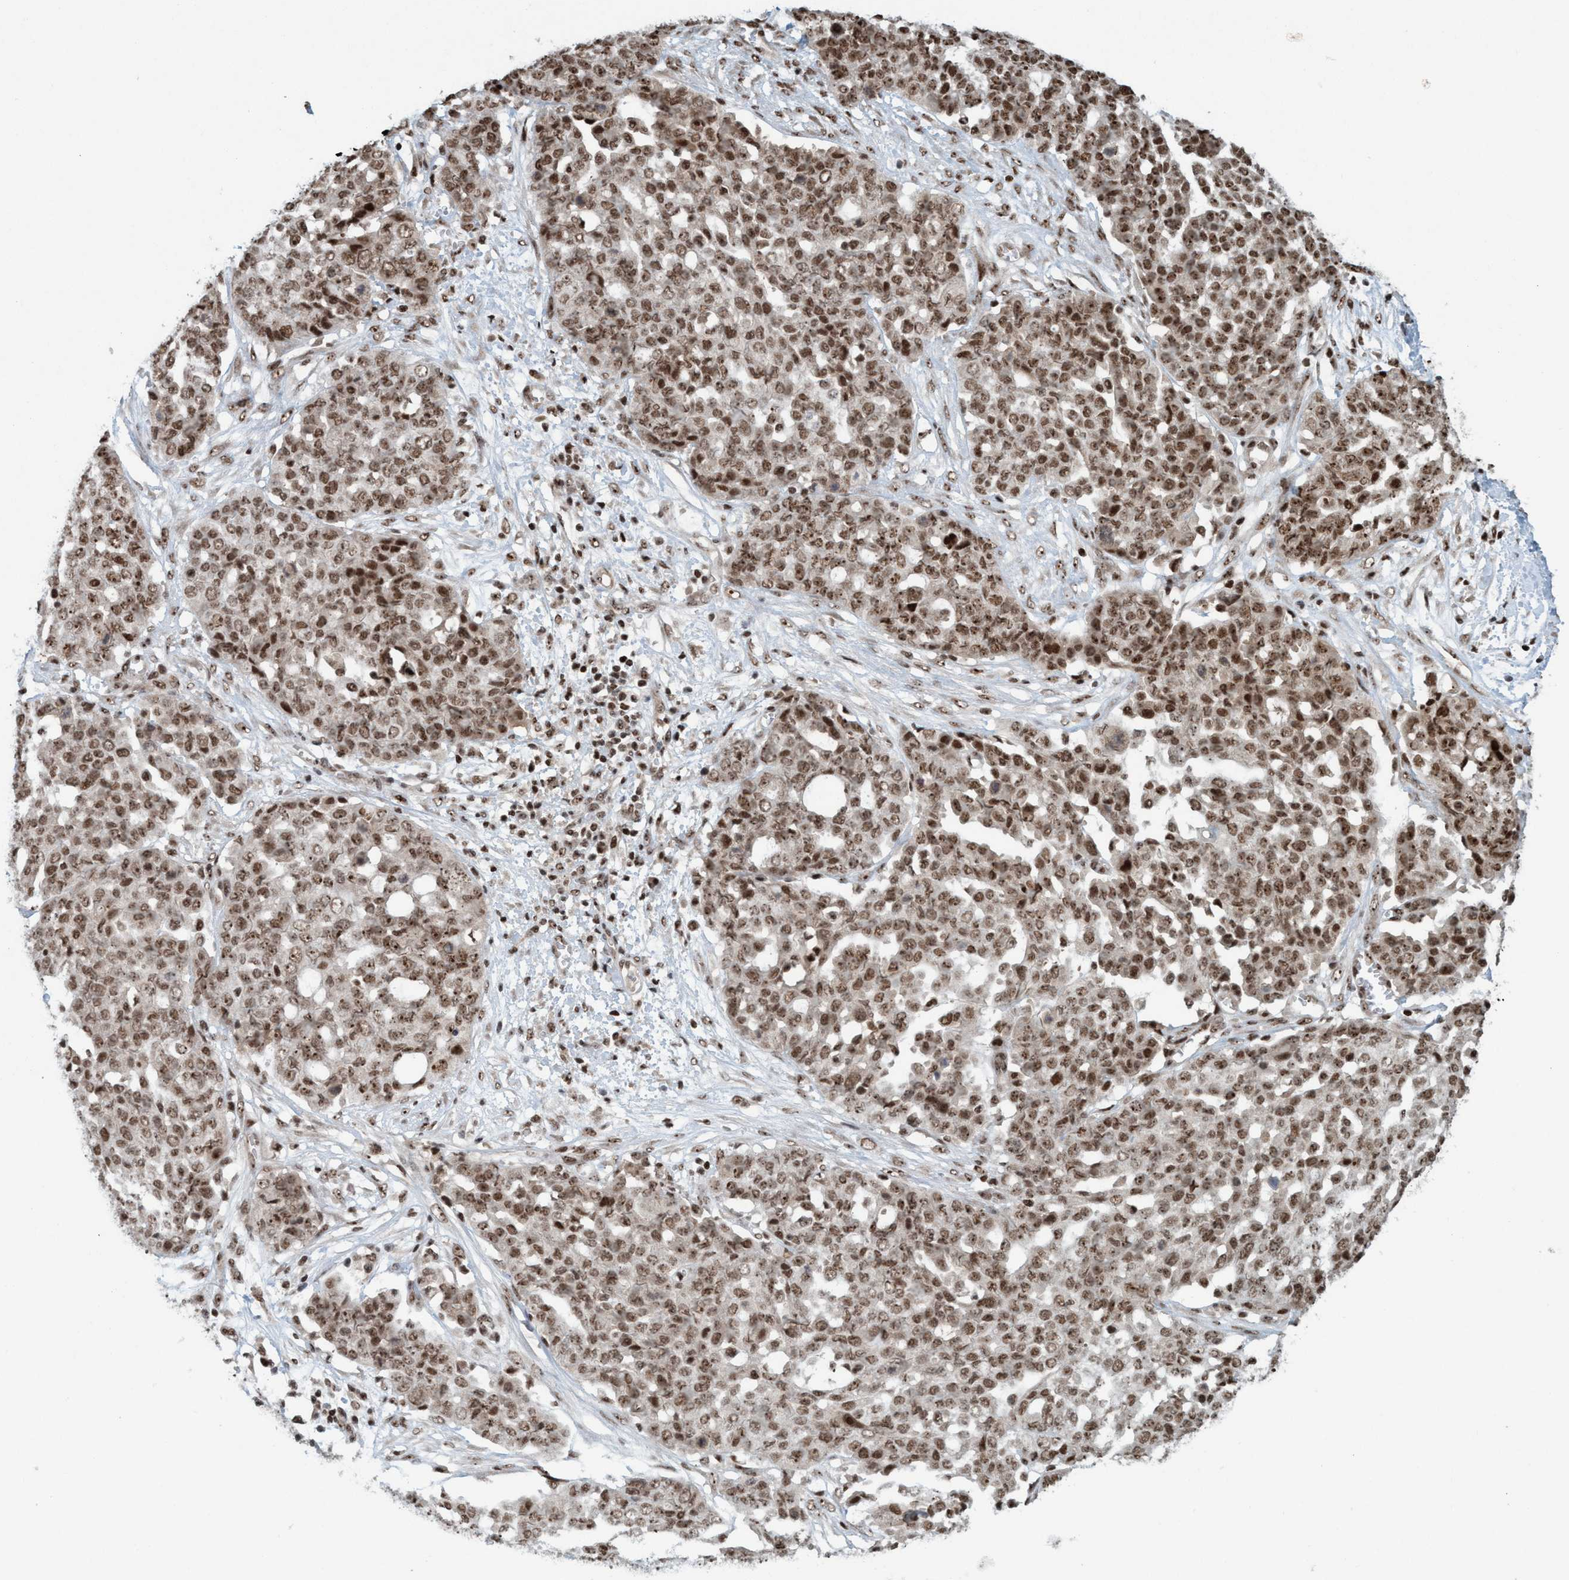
{"staining": {"intensity": "moderate", "quantity": ">75%", "location": "nuclear"}, "tissue": "ovarian cancer", "cell_type": "Tumor cells", "image_type": "cancer", "snomed": [{"axis": "morphology", "description": "Cystadenocarcinoma, serous, NOS"}, {"axis": "topography", "description": "Soft tissue"}, {"axis": "topography", "description": "Ovary"}], "caption": "Tumor cells exhibit moderate nuclear staining in approximately >75% of cells in ovarian cancer.", "gene": "SMCR8", "patient": {"sex": "female", "age": 57}}